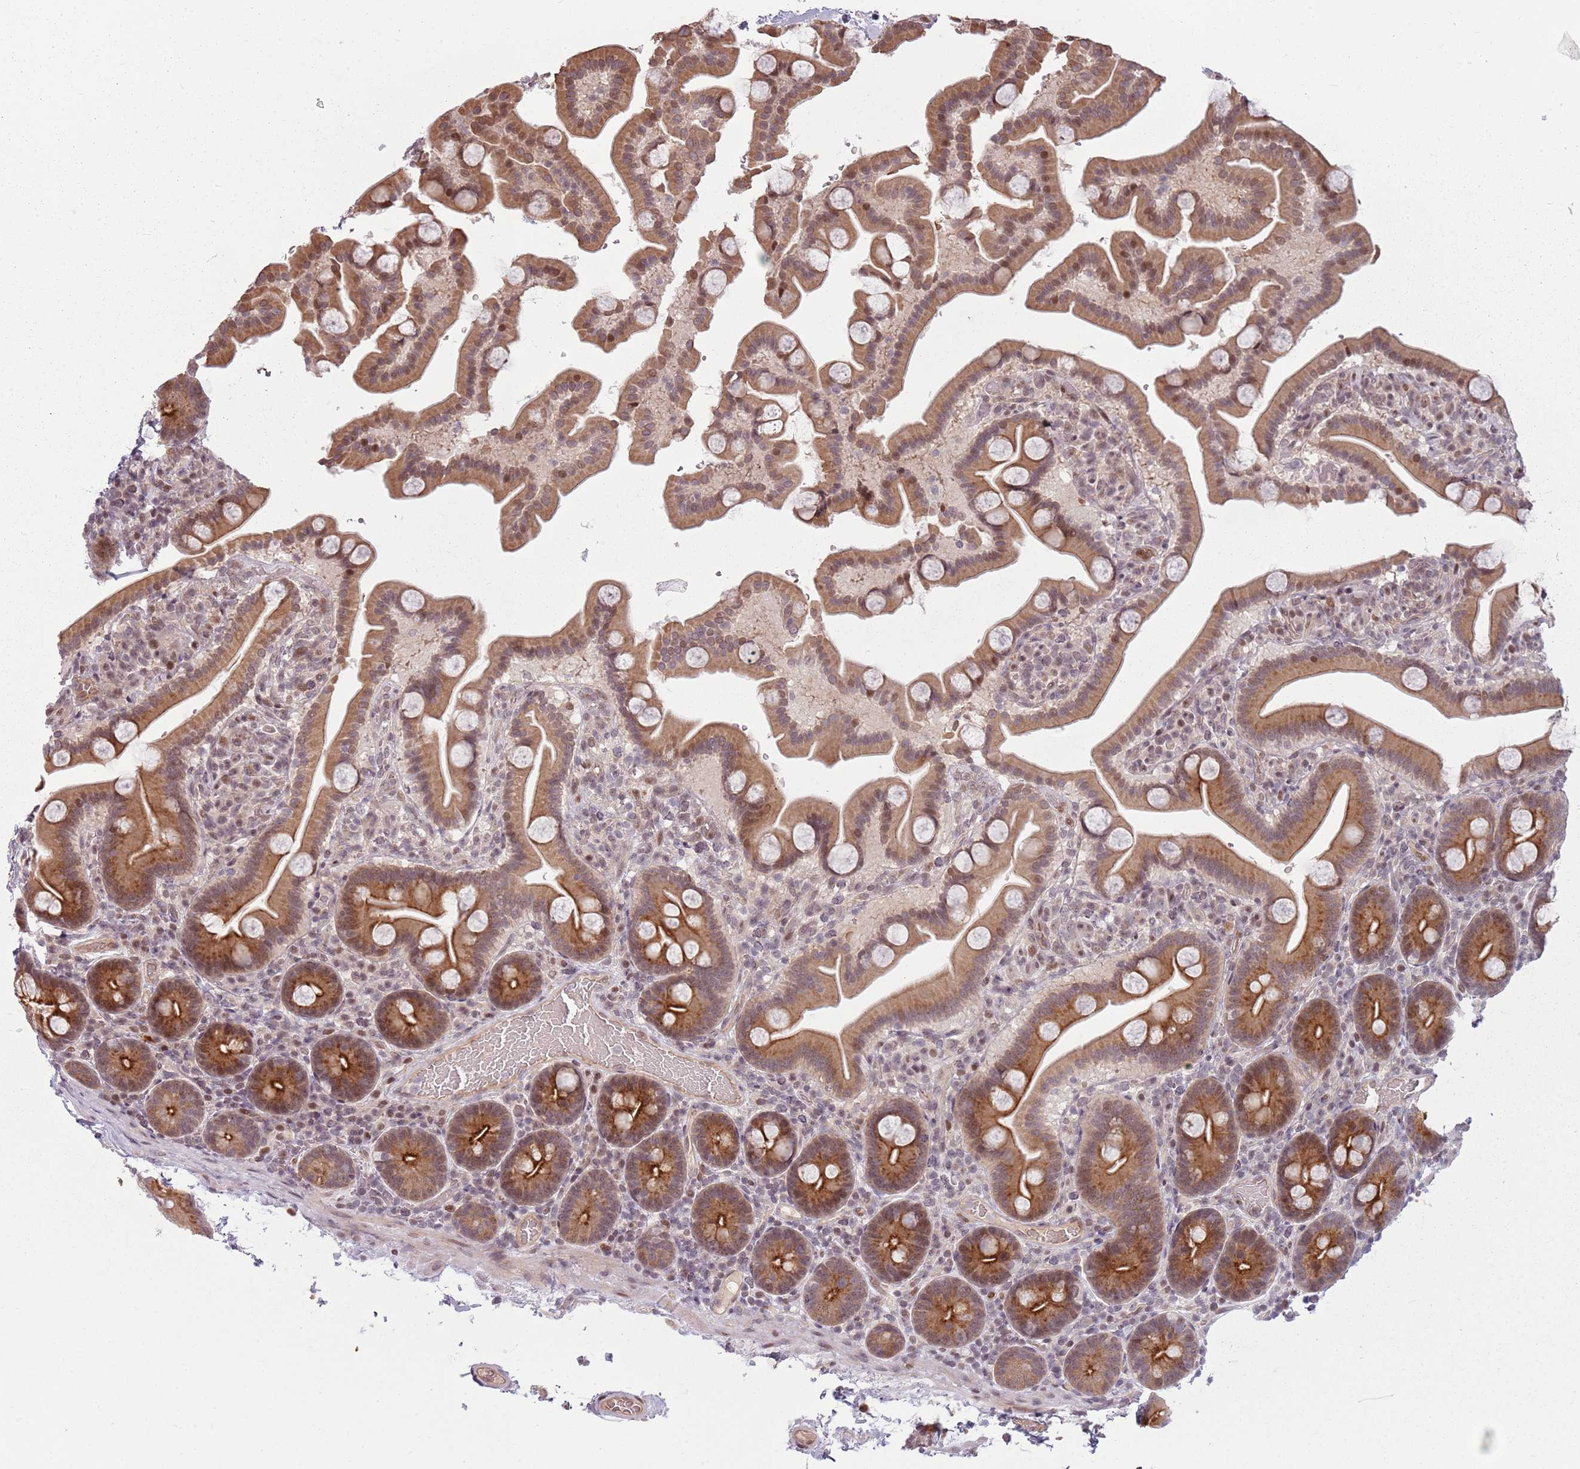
{"staining": {"intensity": "strong", "quantity": ">75%", "location": "cytoplasmic/membranous,nuclear"}, "tissue": "duodenum", "cell_type": "Glandular cells", "image_type": "normal", "snomed": [{"axis": "morphology", "description": "Normal tissue, NOS"}, {"axis": "topography", "description": "Duodenum"}], "caption": "A high-resolution image shows immunohistochemistry (IHC) staining of benign duodenum, which exhibits strong cytoplasmic/membranous,nuclear positivity in approximately >75% of glandular cells.", "gene": "ADGRG1", "patient": {"sex": "male", "age": 55}}